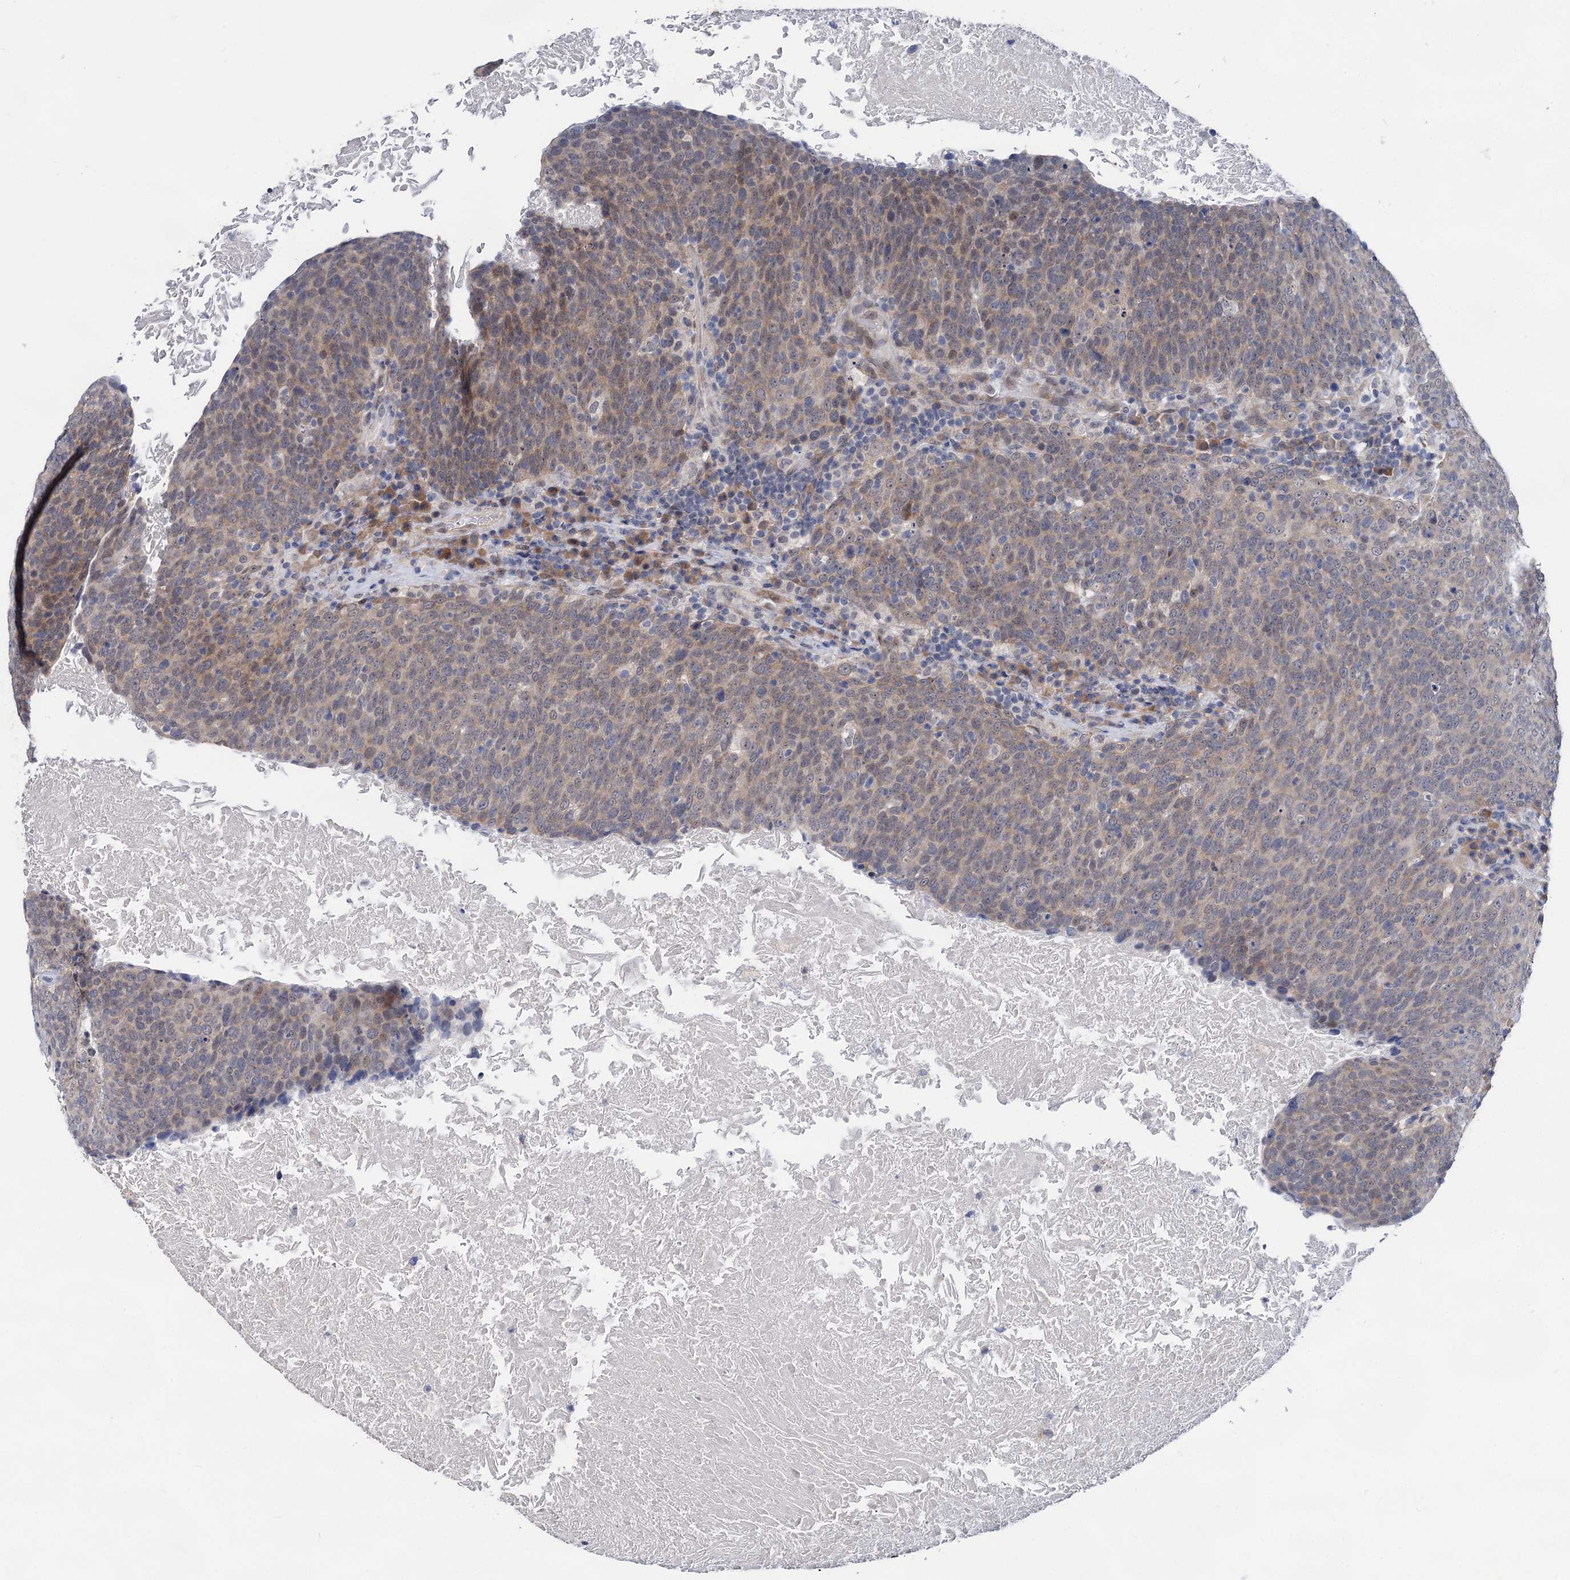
{"staining": {"intensity": "weak", "quantity": "25%-75%", "location": "cytoplasmic/membranous"}, "tissue": "head and neck cancer", "cell_type": "Tumor cells", "image_type": "cancer", "snomed": [{"axis": "morphology", "description": "Squamous cell carcinoma, NOS"}, {"axis": "morphology", "description": "Squamous cell carcinoma, metastatic, NOS"}, {"axis": "topography", "description": "Lymph node"}, {"axis": "topography", "description": "Head-Neck"}], "caption": "A micrograph showing weak cytoplasmic/membranous staining in approximately 25%-75% of tumor cells in head and neck cancer, as visualized by brown immunohistochemical staining.", "gene": "CAPRIN2", "patient": {"sex": "male", "age": 62}}